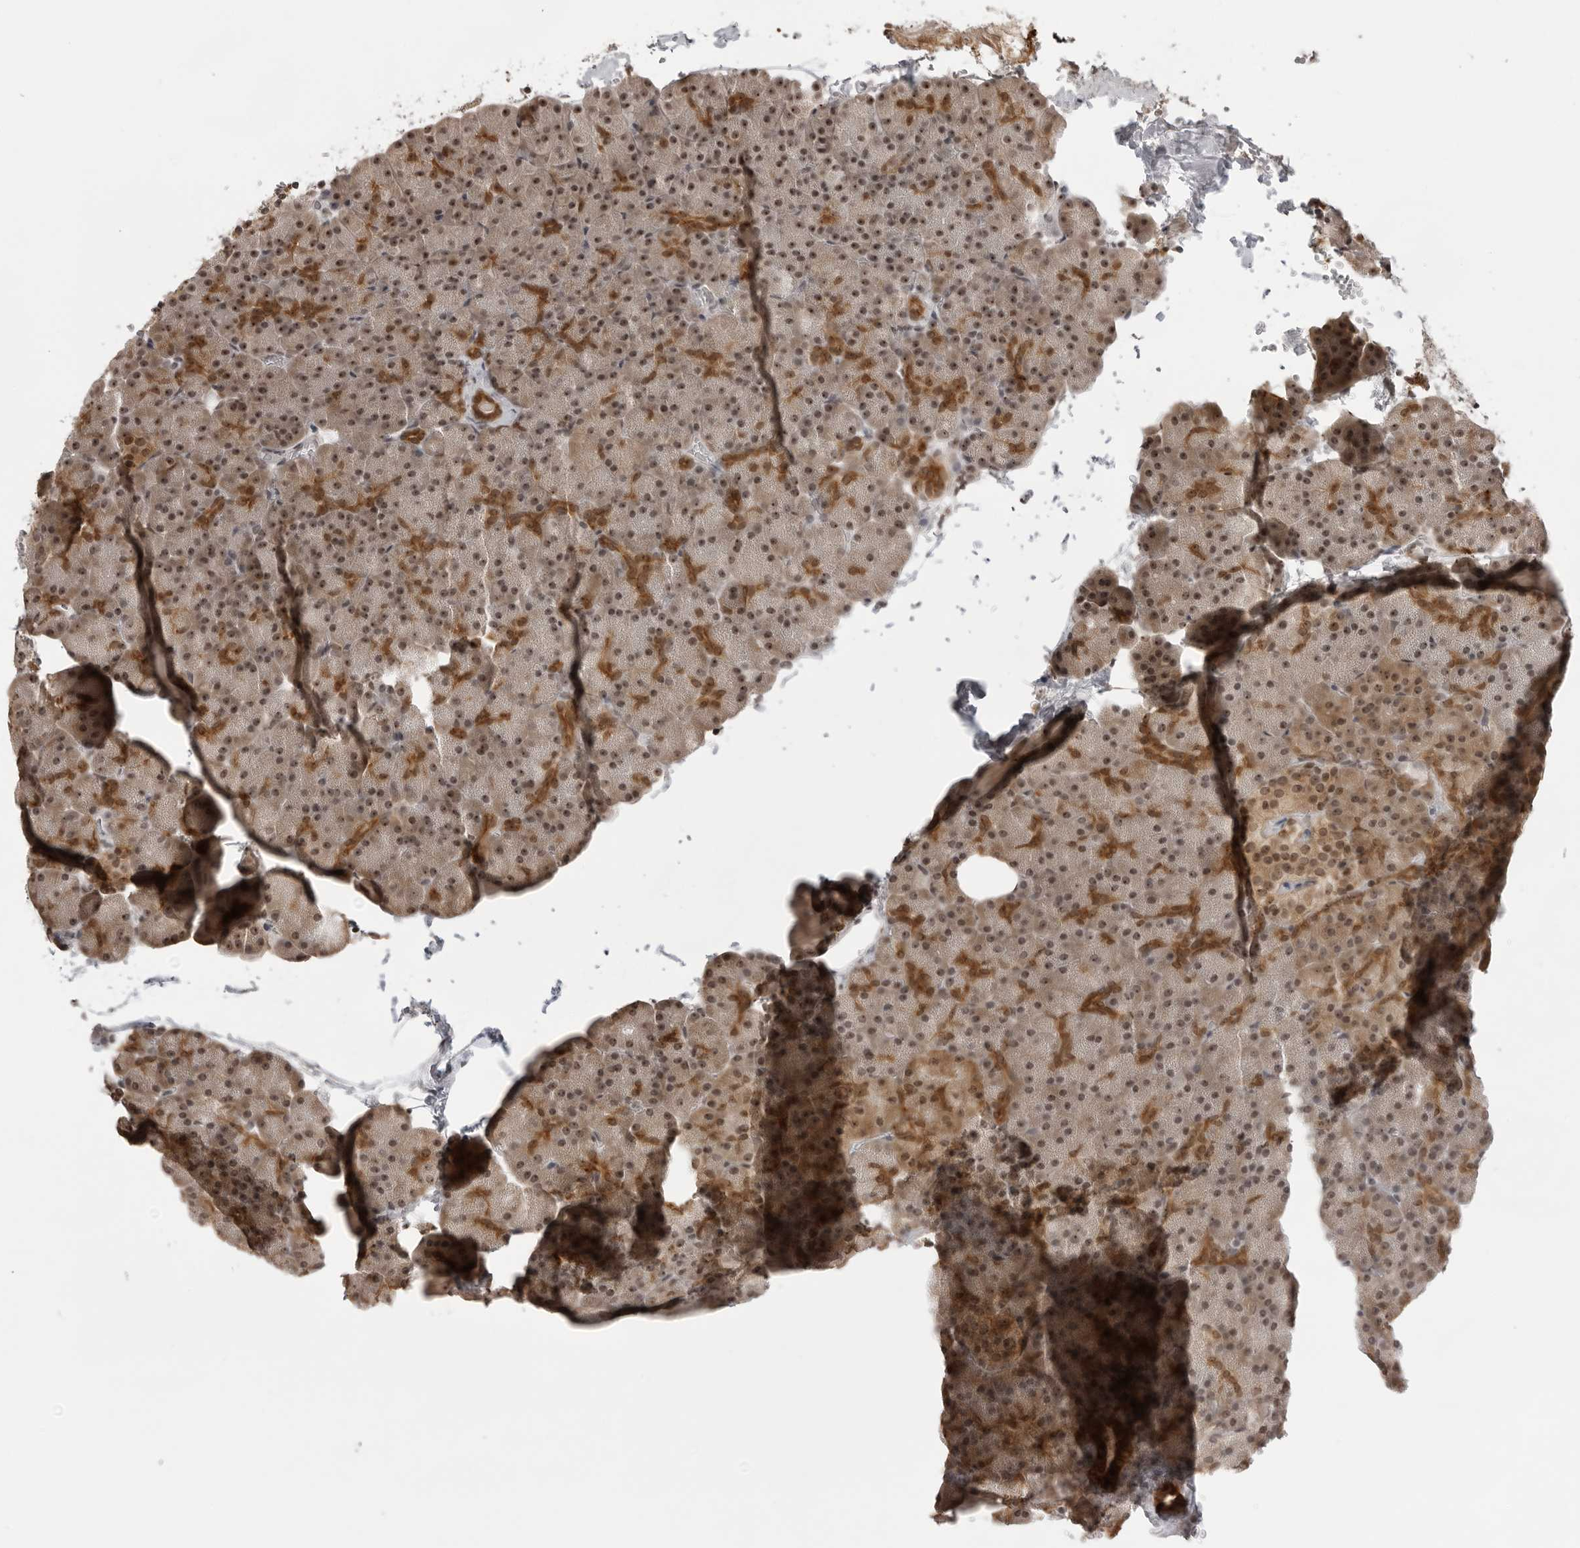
{"staining": {"intensity": "moderate", "quantity": ">75%", "location": "cytoplasmic/membranous,nuclear"}, "tissue": "pancreas", "cell_type": "Exocrine glandular cells", "image_type": "normal", "snomed": [{"axis": "morphology", "description": "Normal tissue, NOS"}, {"axis": "morphology", "description": "Carcinoid, malignant, NOS"}, {"axis": "topography", "description": "Pancreas"}], "caption": "An immunohistochemistry (IHC) histopathology image of unremarkable tissue is shown. Protein staining in brown shows moderate cytoplasmic/membranous,nuclear positivity in pancreas within exocrine glandular cells. The staining was performed using DAB to visualize the protein expression in brown, while the nuclei were stained in blue with hematoxylin (Magnification: 20x).", "gene": "EXOSC10", "patient": {"sex": "female", "age": 35}}